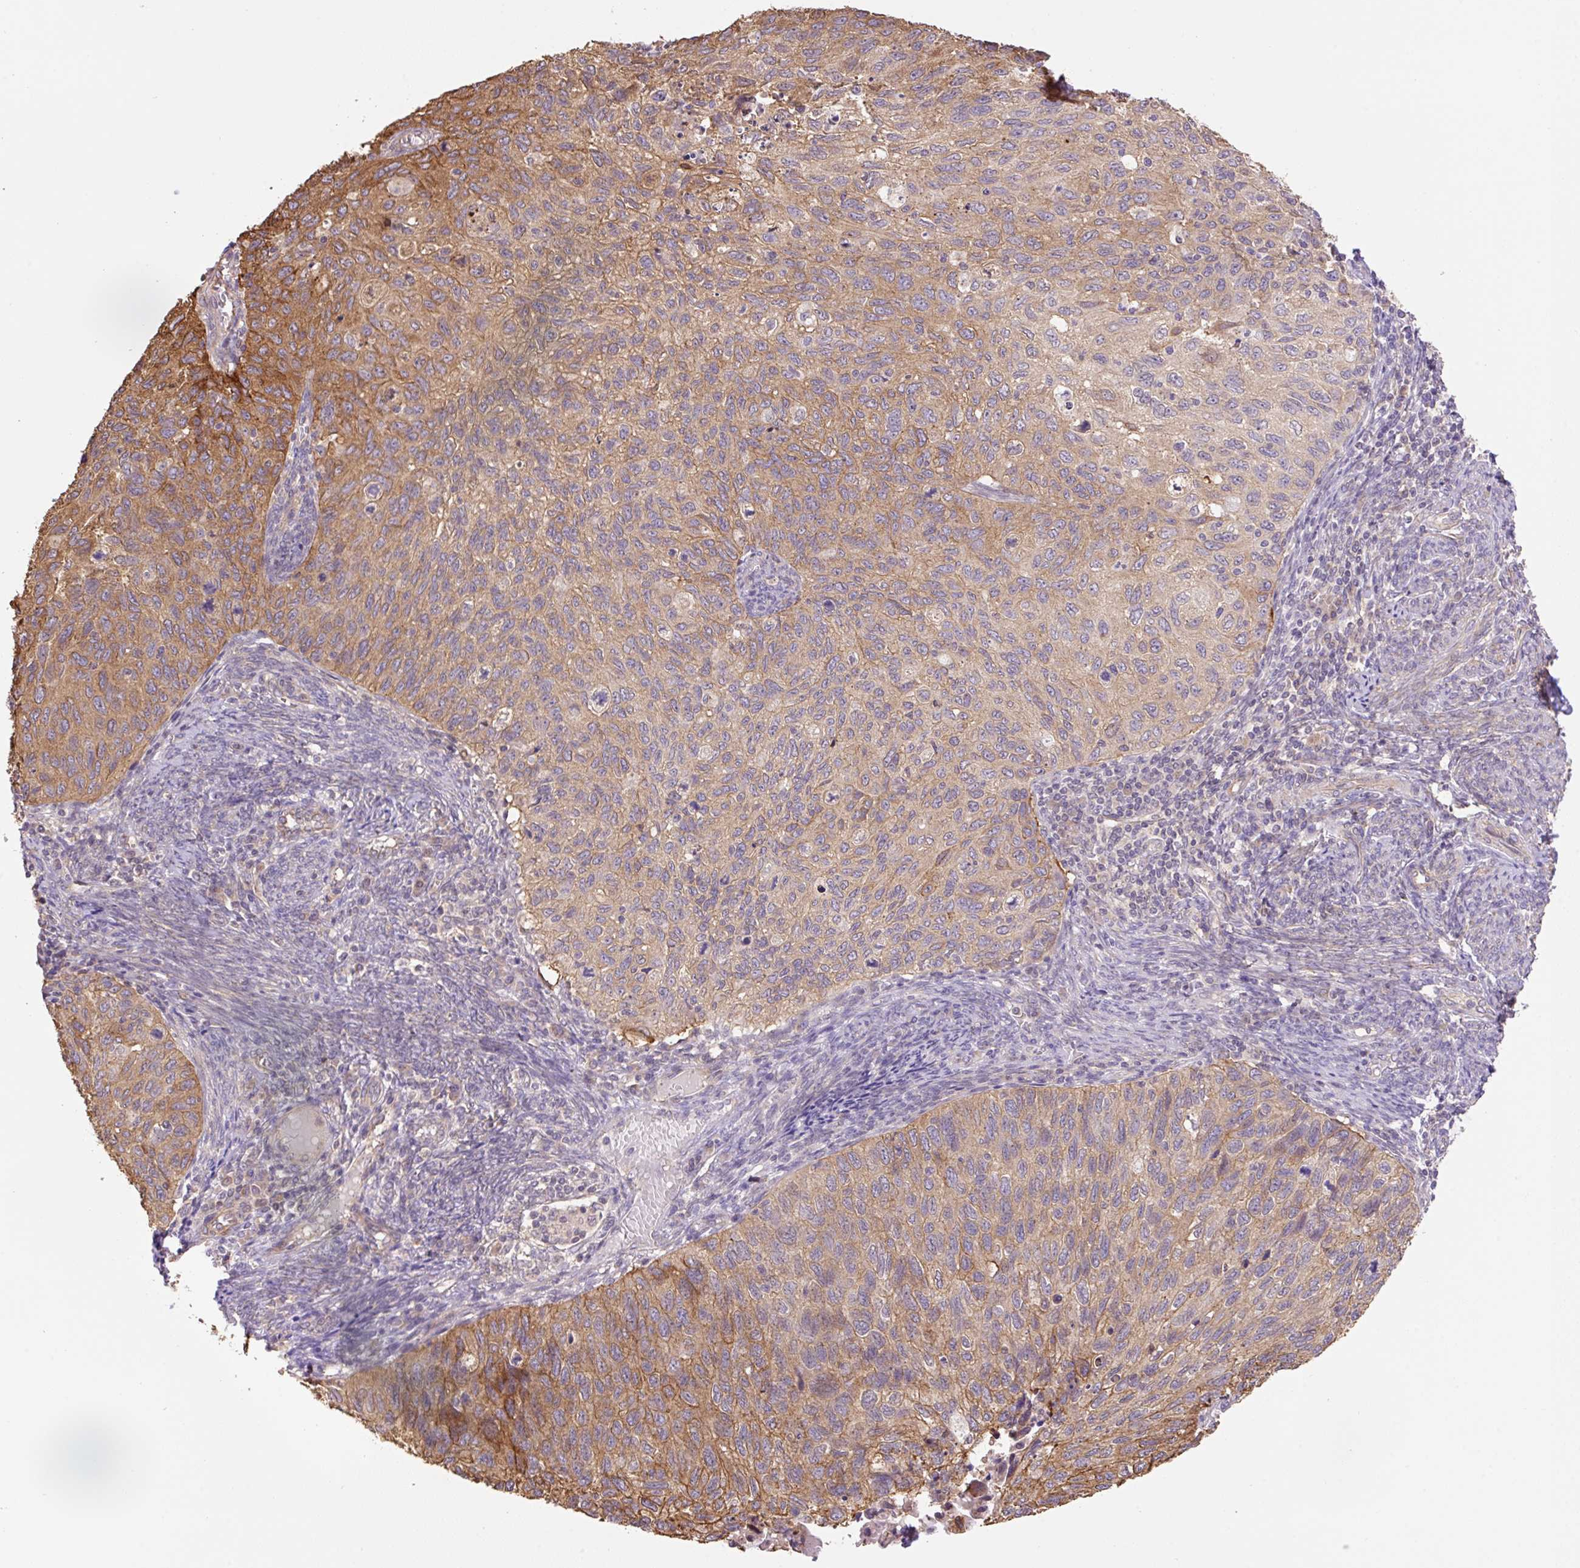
{"staining": {"intensity": "moderate", "quantity": "25%-75%", "location": "cytoplasmic/membranous"}, "tissue": "cervical cancer", "cell_type": "Tumor cells", "image_type": "cancer", "snomed": [{"axis": "morphology", "description": "Squamous cell carcinoma, NOS"}, {"axis": "topography", "description": "Cervix"}], "caption": "Moderate cytoplasmic/membranous protein staining is identified in approximately 25%-75% of tumor cells in cervical cancer.", "gene": "COX8A", "patient": {"sex": "female", "age": 70}}